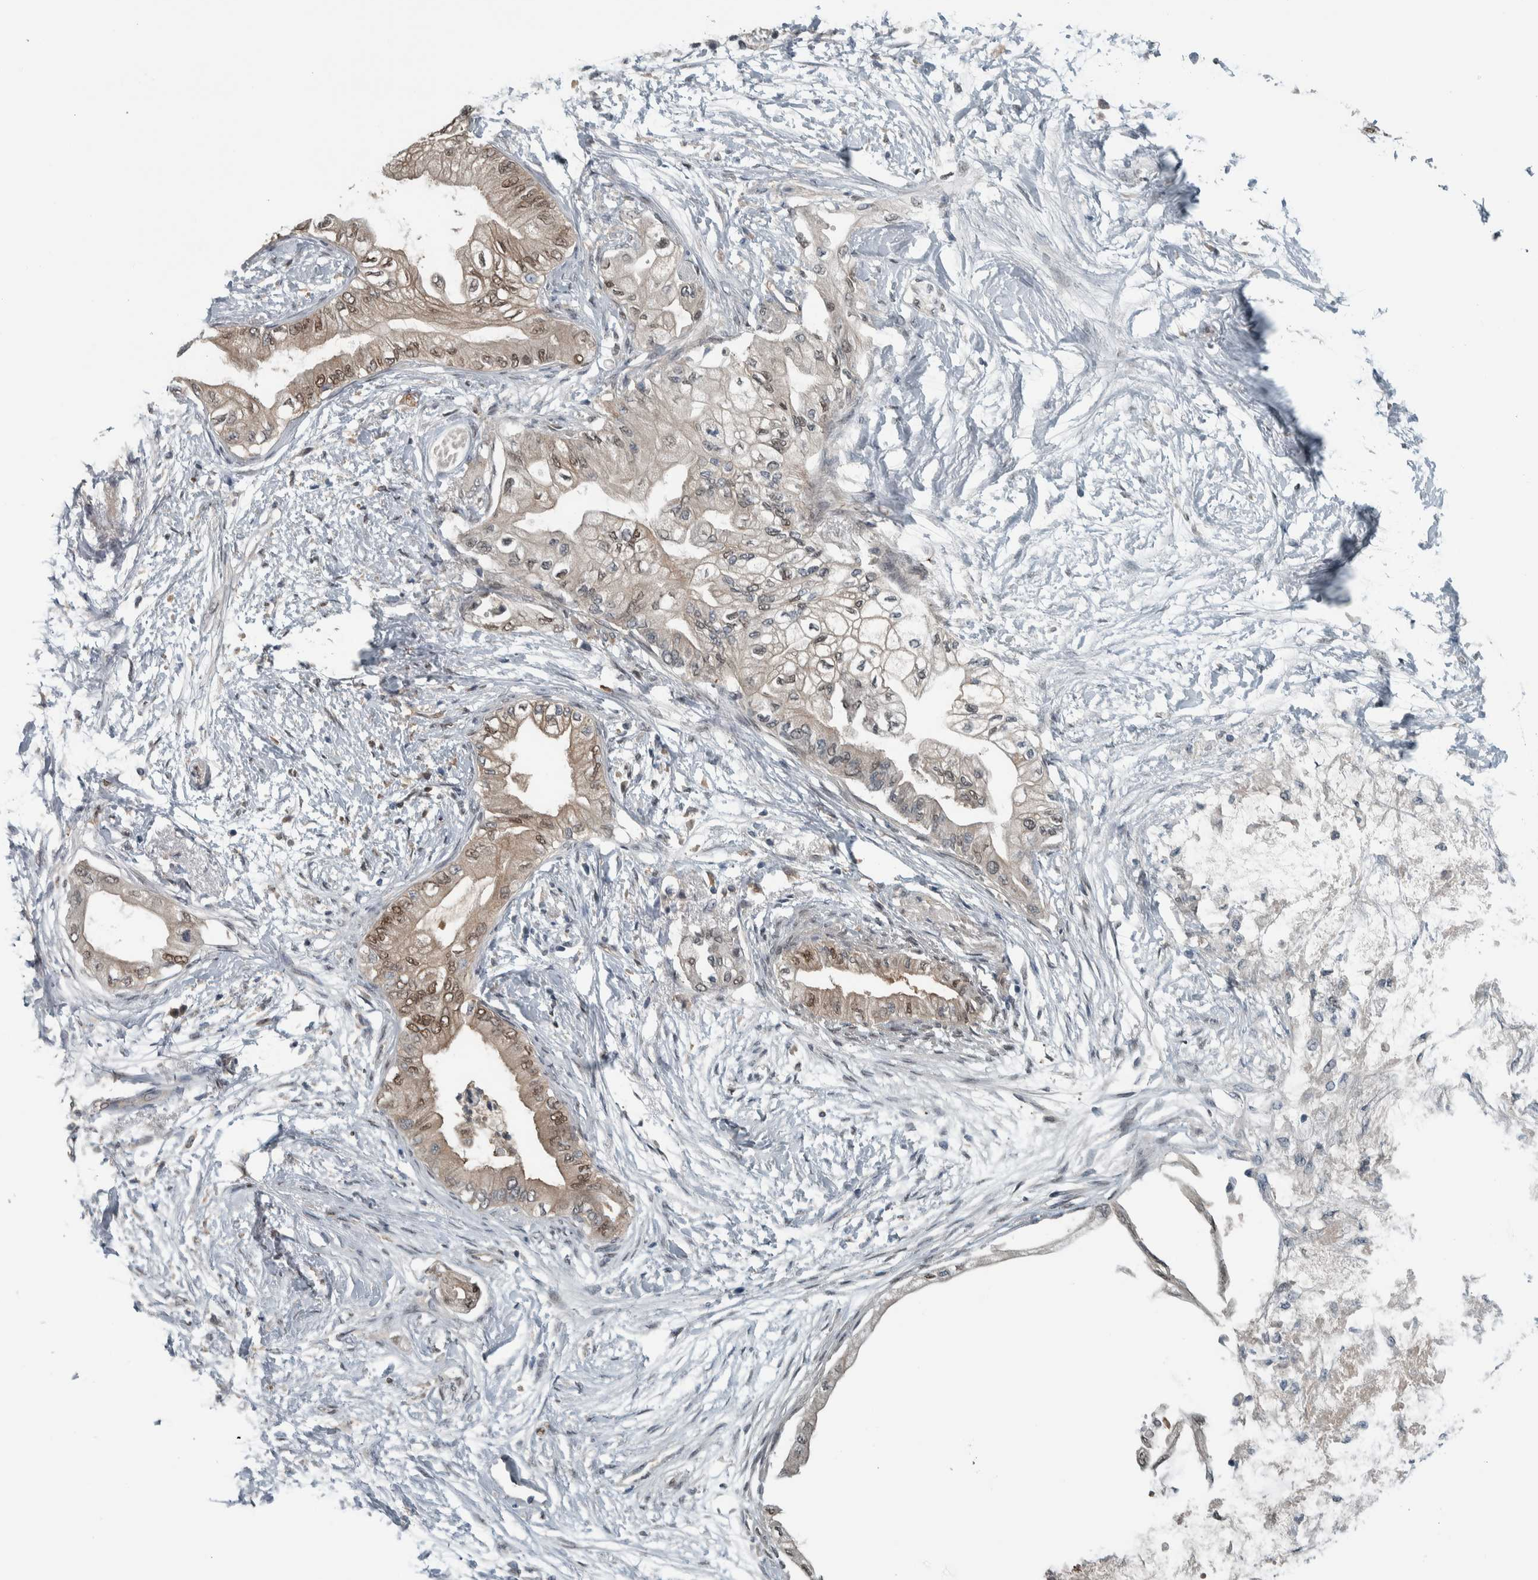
{"staining": {"intensity": "weak", "quantity": ">75%", "location": "cytoplasmic/membranous,nuclear"}, "tissue": "pancreatic cancer", "cell_type": "Tumor cells", "image_type": "cancer", "snomed": [{"axis": "morphology", "description": "Normal tissue, NOS"}, {"axis": "morphology", "description": "Adenocarcinoma, NOS"}, {"axis": "topography", "description": "Pancreas"}, {"axis": "topography", "description": "Duodenum"}], "caption": "Immunohistochemical staining of adenocarcinoma (pancreatic) demonstrates low levels of weak cytoplasmic/membranous and nuclear protein staining in approximately >75% of tumor cells. (Brightfield microscopy of DAB IHC at high magnification).", "gene": "ALAD", "patient": {"sex": "female", "age": 60}}